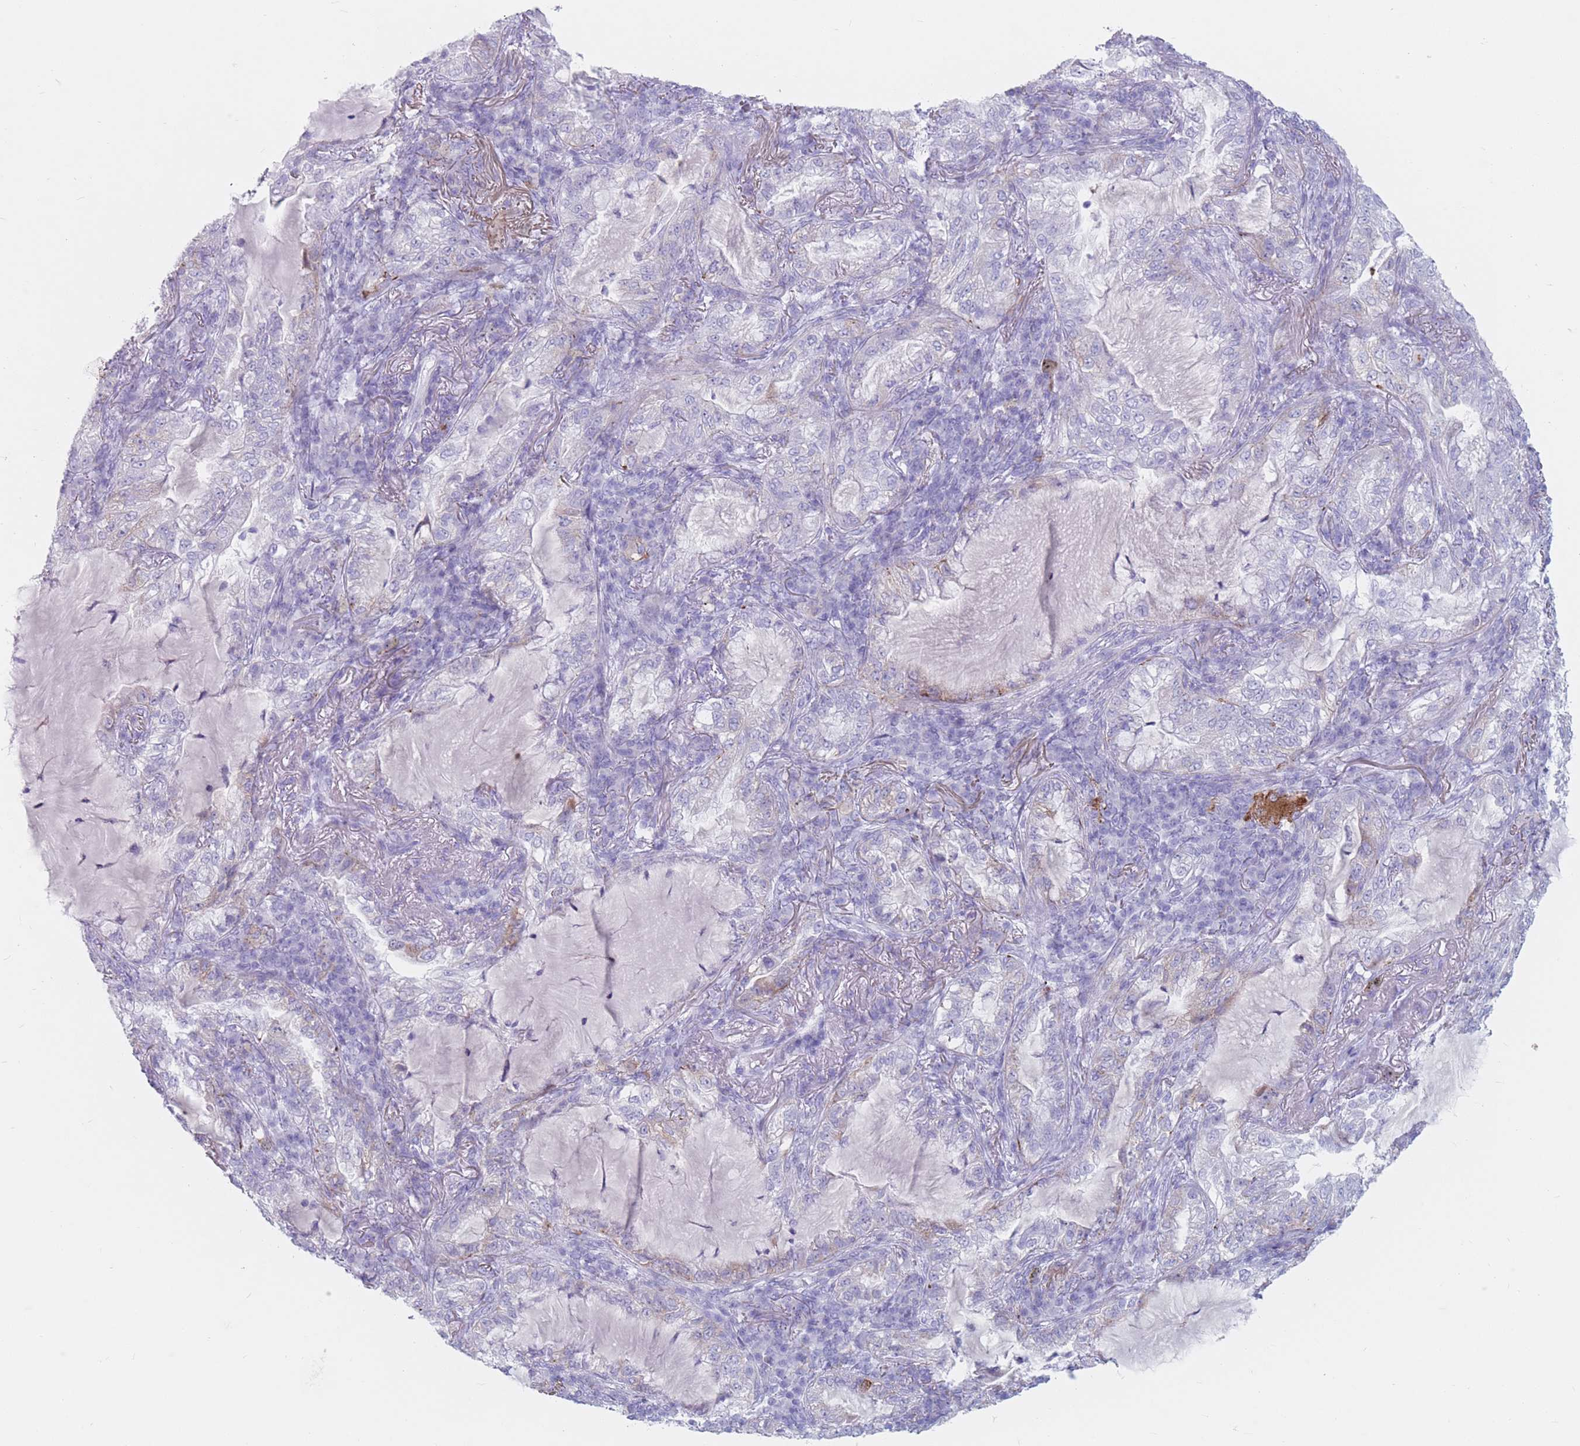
{"staining": {"intensity": "negative", "quantity": "none", "location": "none"}, "tissue": "lung cancer", "cell_type": "Tumor cells", "image_type": "cancer", "snomed": [{"axis": "morphology", "description": "Adenocarcinoma, NOS"}, {"axis": "topography", "description": "Lung"}], "caption": "Immunohistochemistry (IHC) of human lung cancer exhibits no staining in tumor cells.", "gene": "ST3GAL5", "patient": {"sex": "female", "age": 73}}